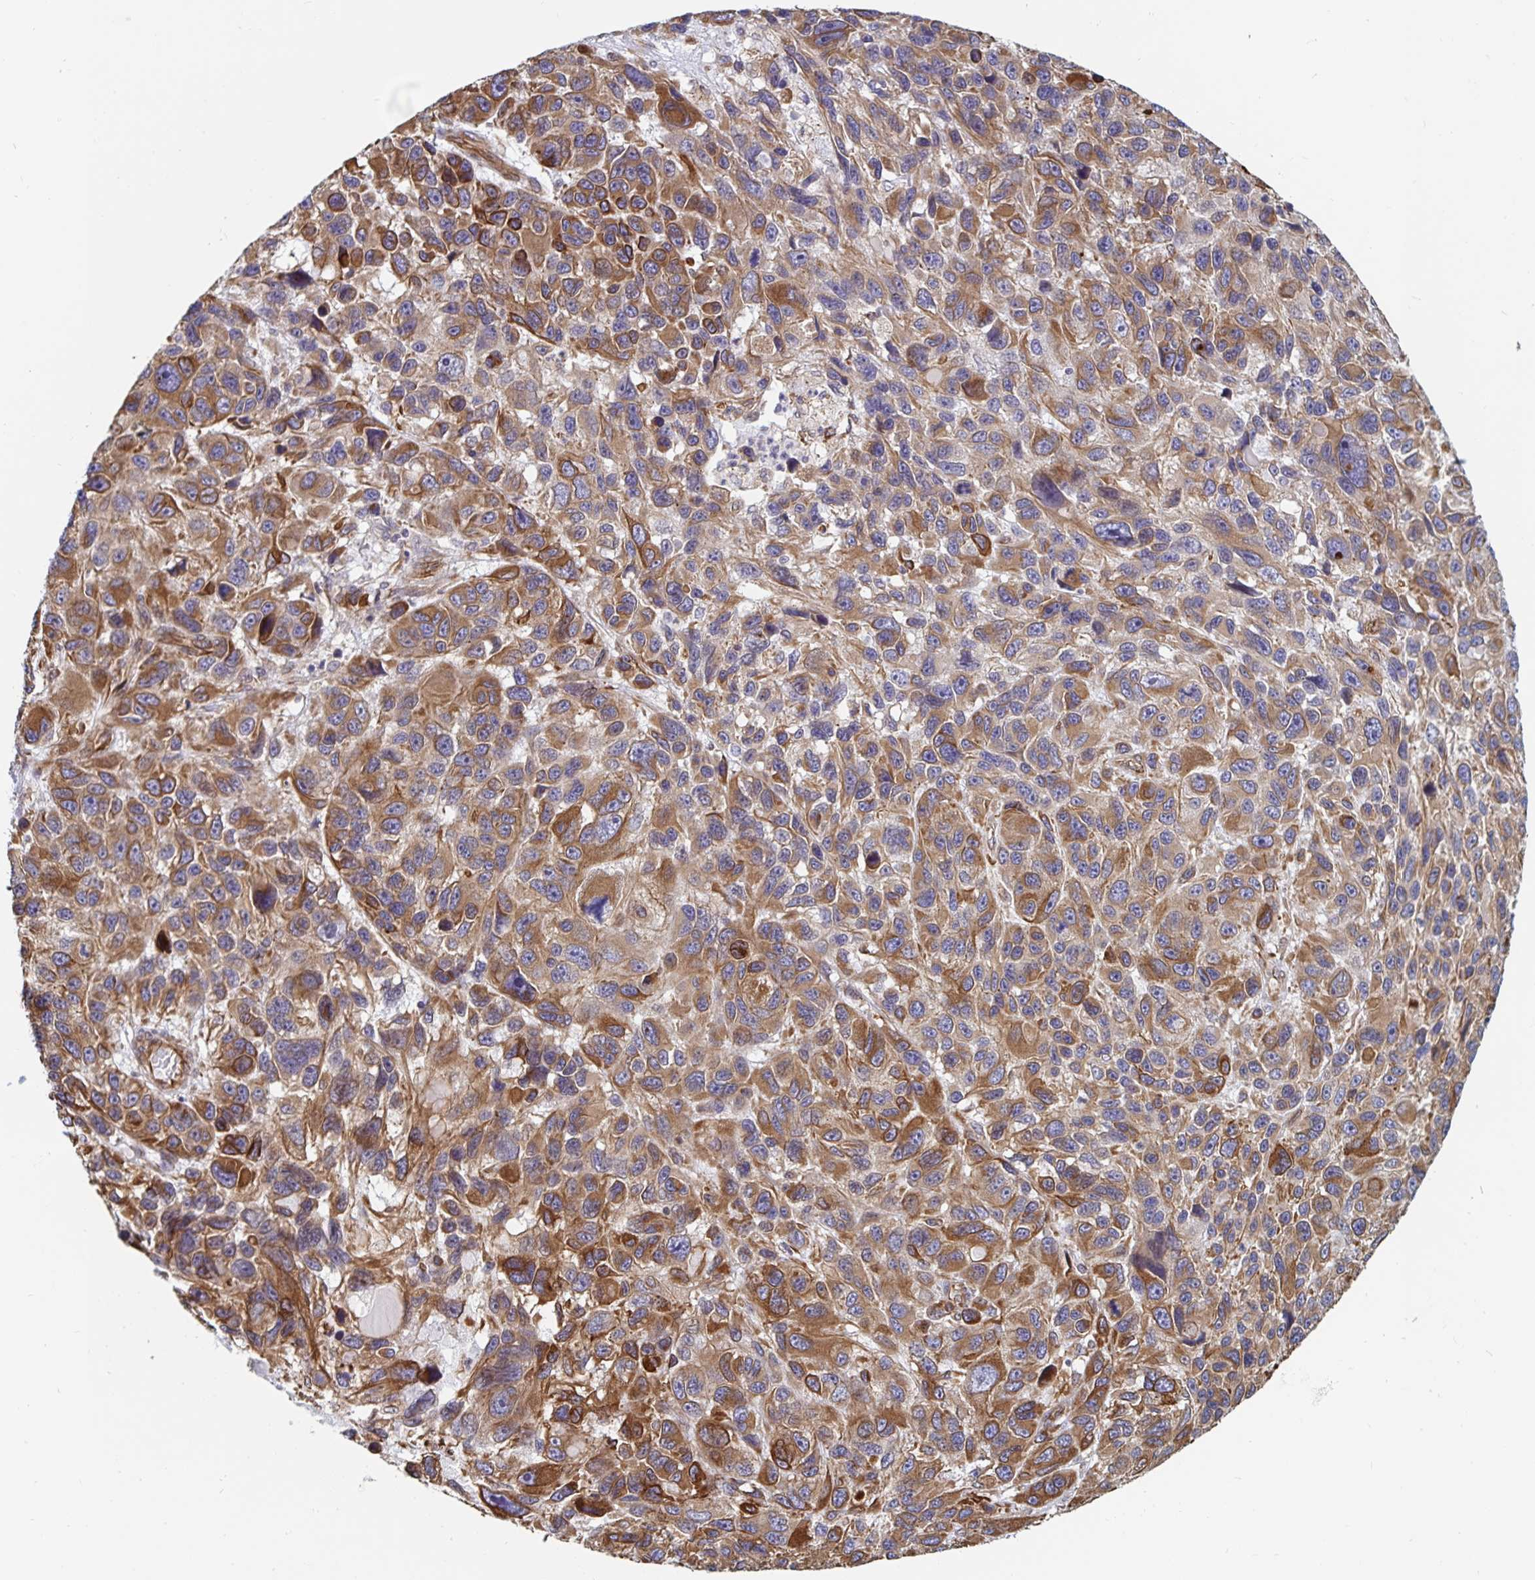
{"staining": {"intensity": "moderate", "quantity": ">75%", "location": "cytoplasmic/membranous"}, "tissue": "melanoma", "cell_type": "Tumor cells", "image_type": "cancer", "snomed": [{"axis": "morphology", "description": "Malignant melanoma, NOS"}, {"axis": "topography", "description": "Skin"}], "caption": "The photomicrograph reveals a brown stain indicating the presence of a protein in the cytoplasmic/membranous of tumor cells in melanoma.", "gene": "BCAP29", "patient": {"sex": "male", "age": 53}}